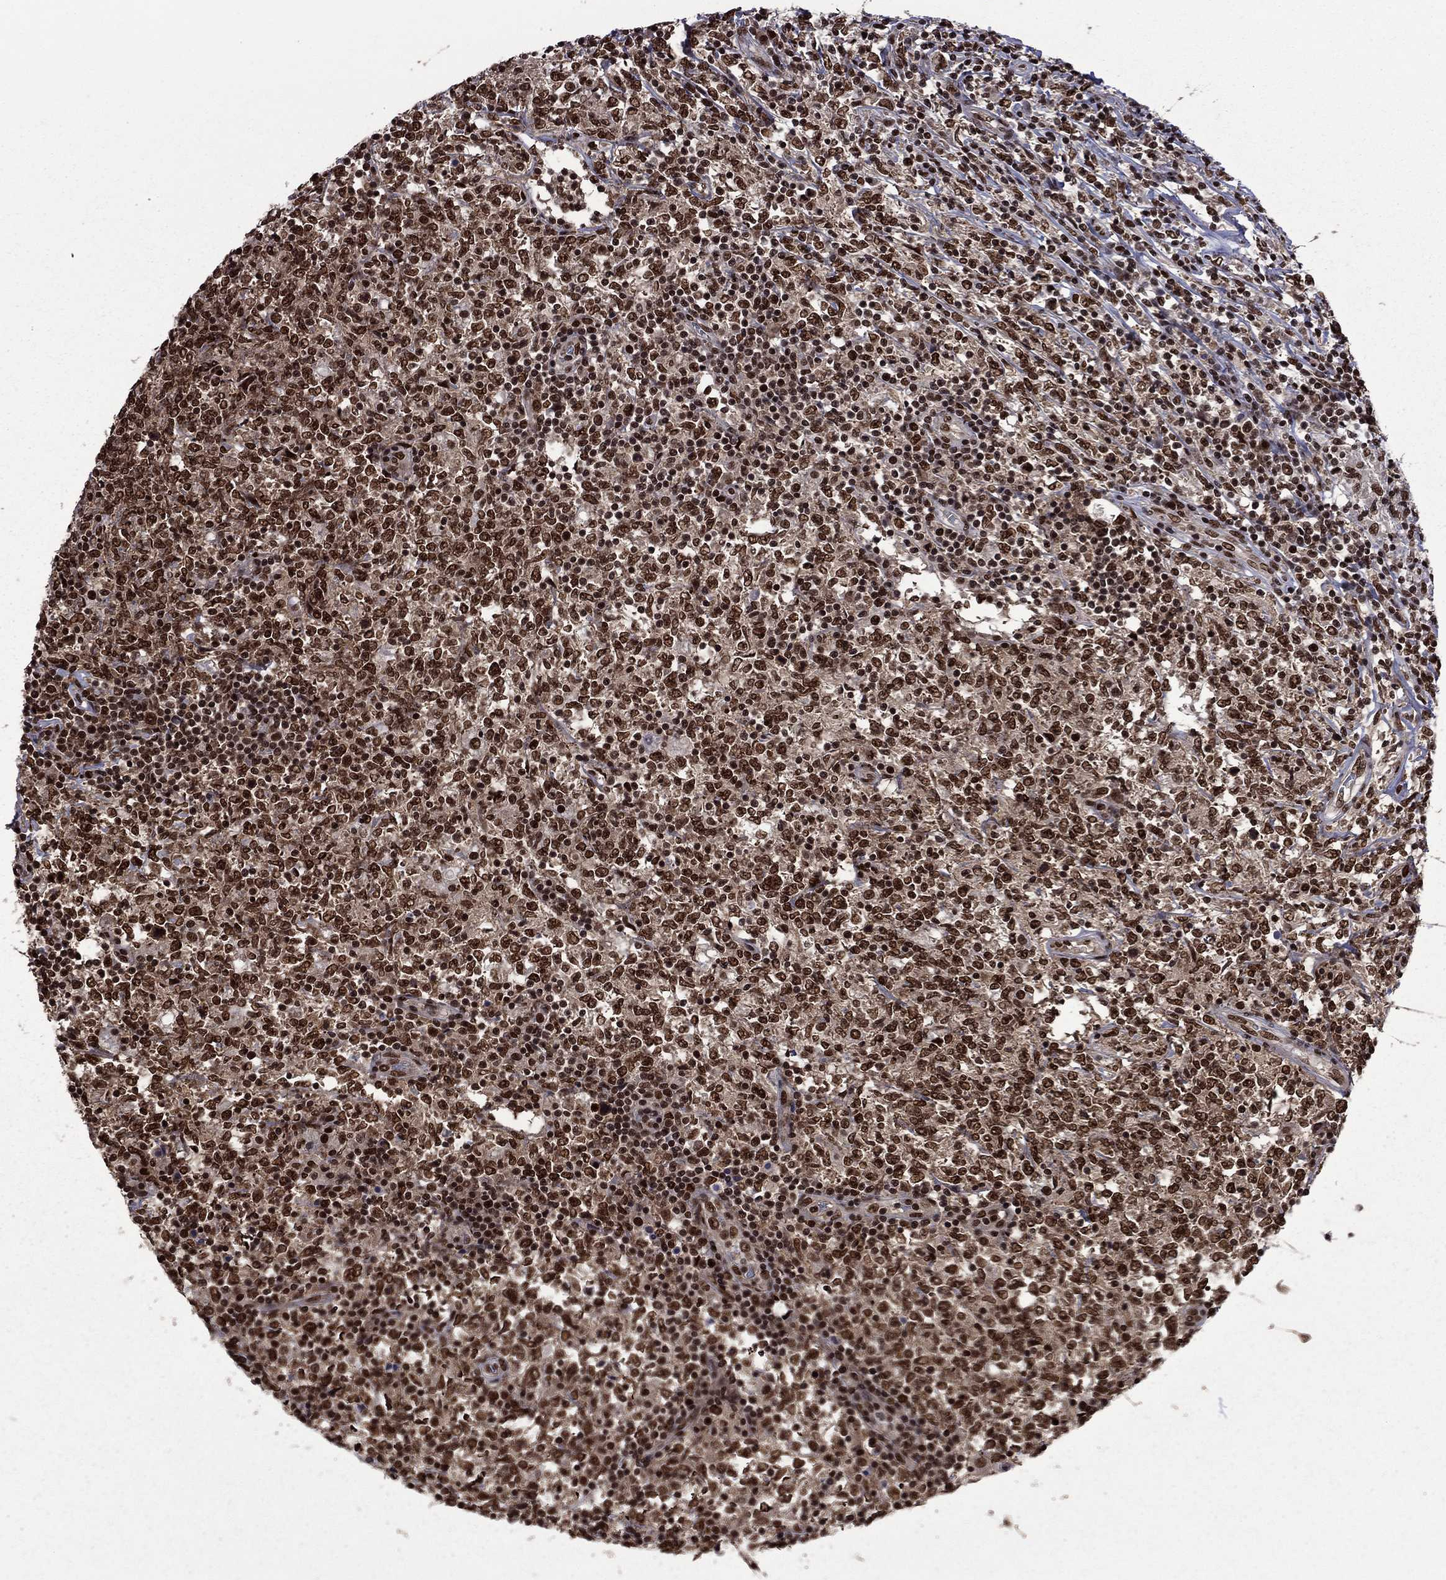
{"staining": {"intensity": "strong", "quantity": ">75%", "location": "nuclear"}, "tissue": "lymphoma", "cell_type": "Tumor cells", "image_type": "cancer", "snomed": [{"axis": "morphology", "description": "Malignant lymphoma, non-Hodgkin's type, High grade"}, {"axis": "topography", "description": "Lymph node"}], "caption": "High-grade malignant lymphoma, non-Hodgkin's type stained with DAB IHC exhibits high levels of strong nuclear positivity in approximately >75% of tumor cells. The staining was performed using DAB to visualize the protein expression in brown, while the nuclei were stained in blue with hematoxylin (Magnification: 20x).", "gene": "MED25", "patient": {"sex": "female", "age": 84}}